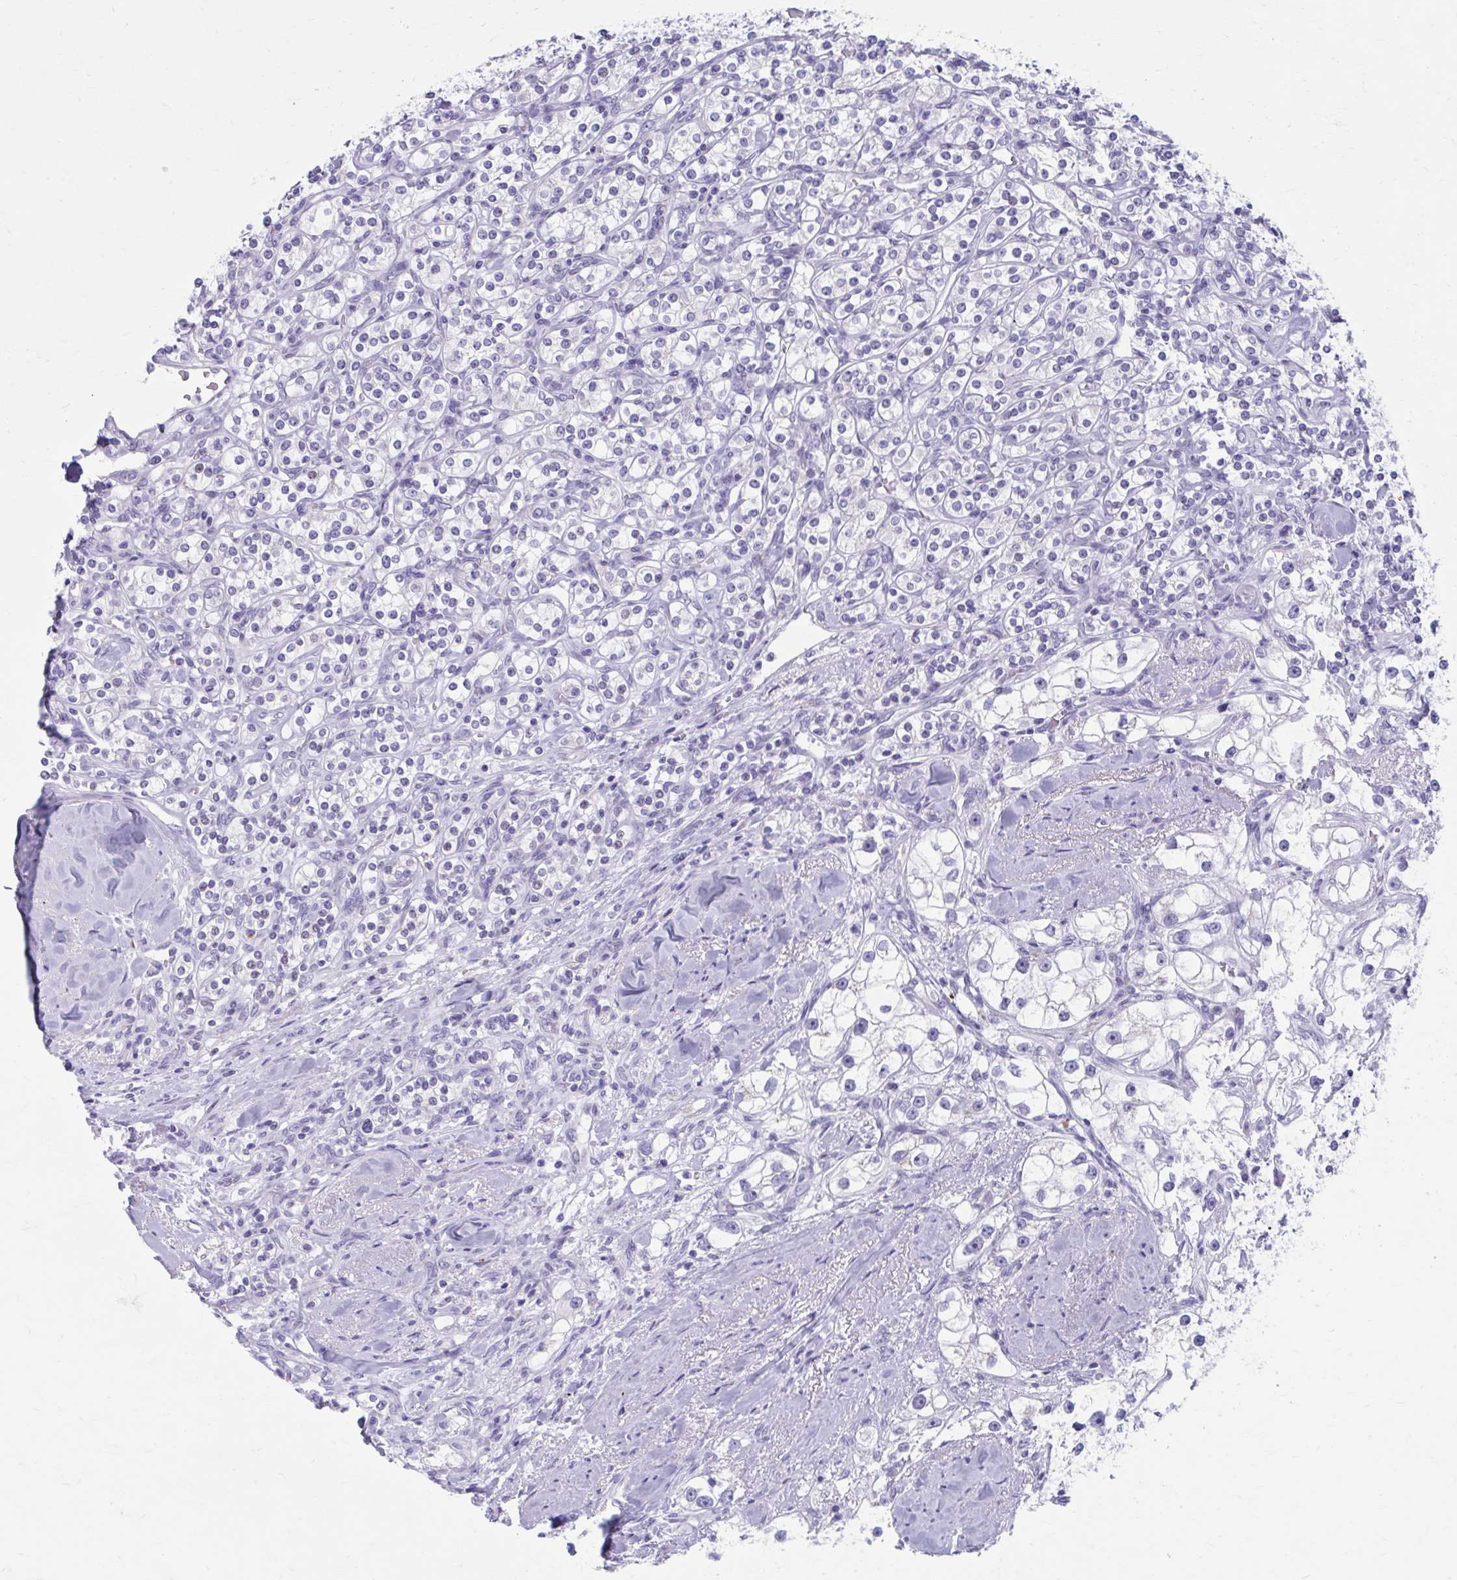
{"staining": {"intensity": "negative", "quantity": "none", "location": "none"}, "tissue": "renal cancer", "cell_type": "Tumor cells", "image_type": "cancer", "snomed": [{"axis": "morphology", "description": "Adenocarcinoma, NOS"}, {"axis": "topography", "description": "Kidney"}], "caption": "The photomicrograph demonstrates no significant positivity in tumor cells of renal adenocarcinoma.", "gene": "KCNE2", "patient": {"sex": "male", "age": 77}}